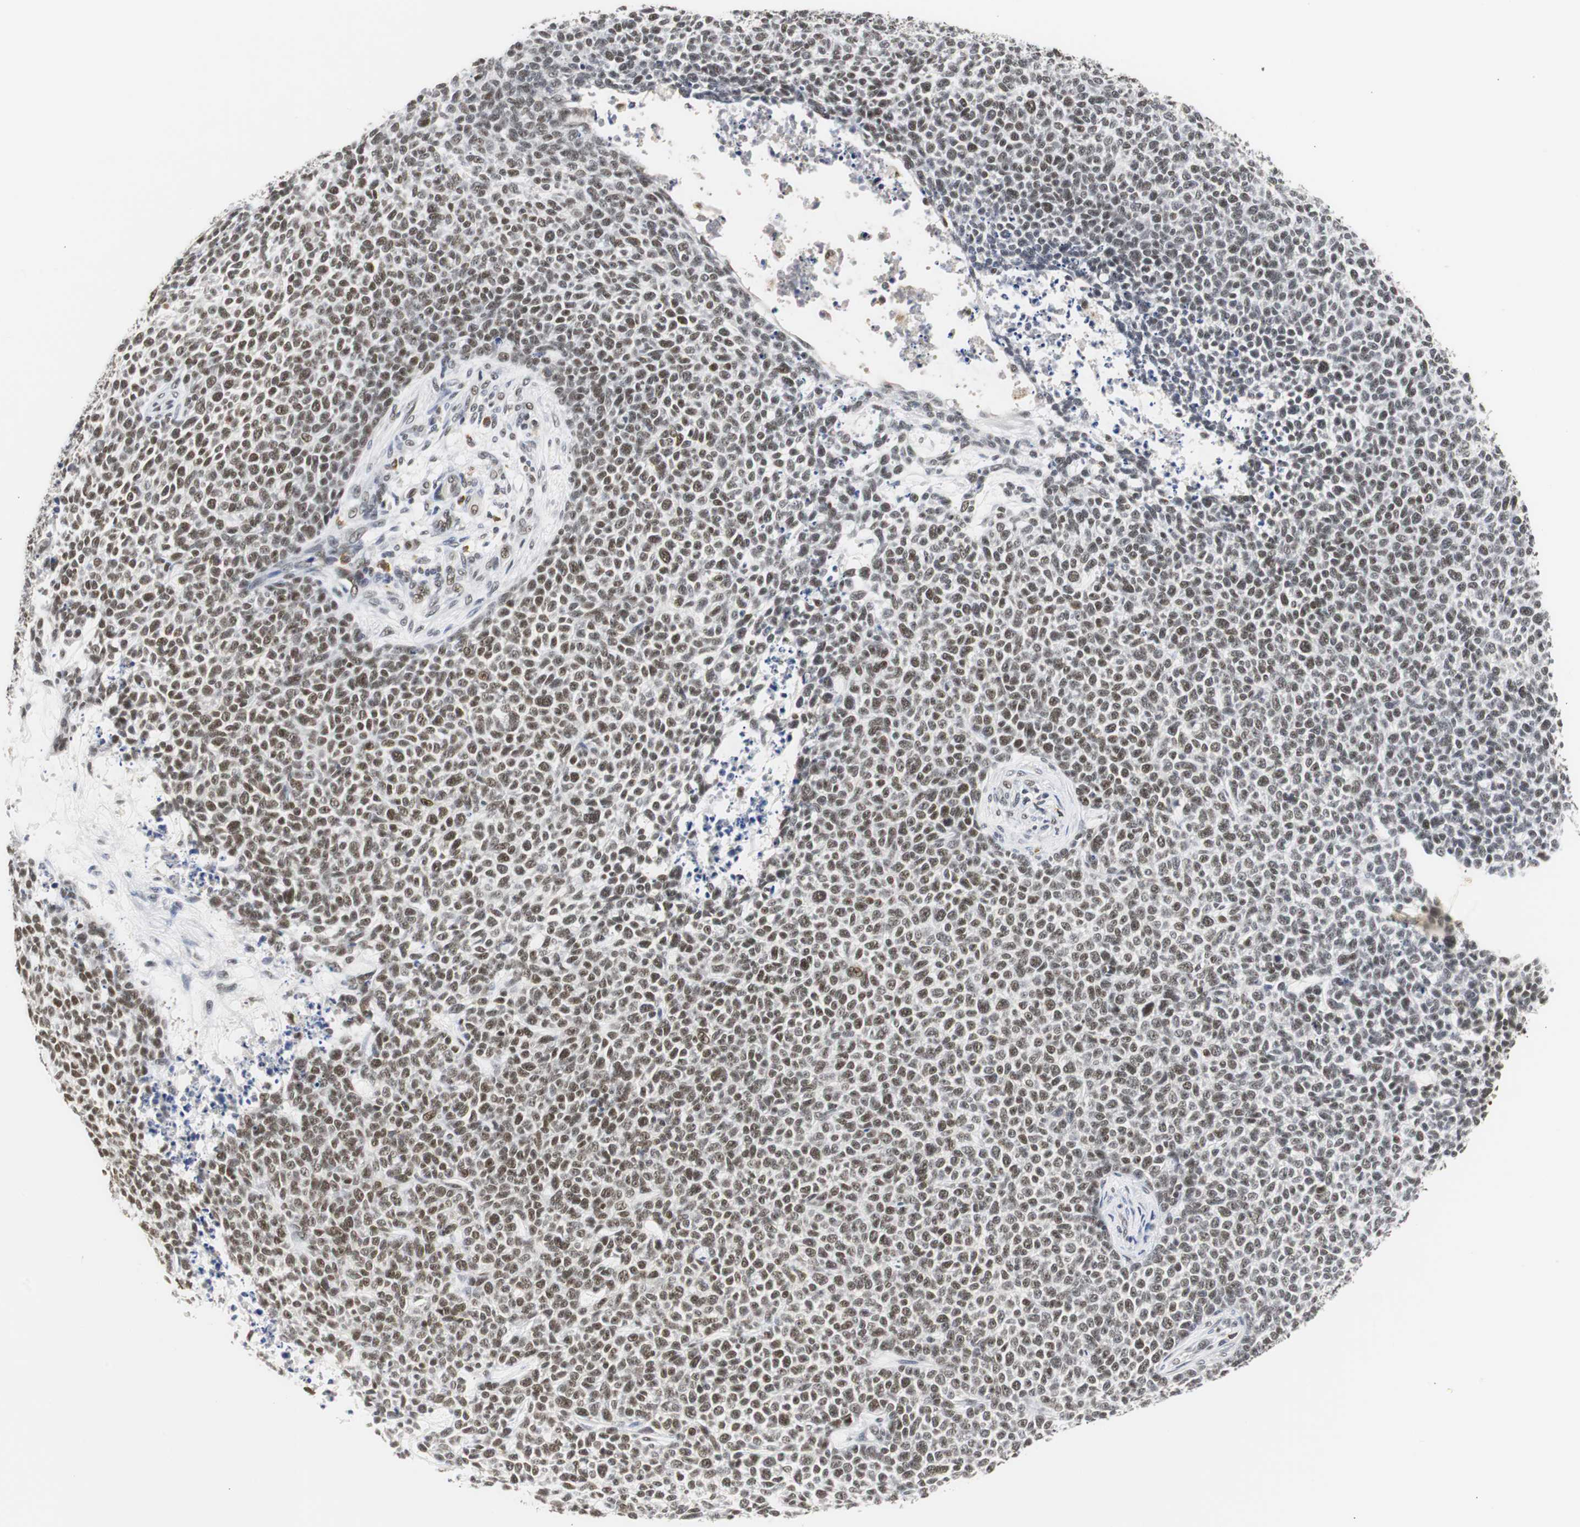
{"staining": {"intensity": "moderate", "quantity": ">75%", "location": "nuclear"}, "tissue": "skin cancer", "cell_type": "Tumor cells", "image_type": "cancer", "snomed": [{"axis": "morphology", "description": "Basal cell carcinoma"}, {"axis": "topography", "description": "Skin"}], "caption": "DAB (3,3'-diaminobenzidine) immunohistochemical staining of skin basal cell carcinoma displays moderate nuclear protein staining in about >75% of tumor cells.", "gene": "ZFC3H1", "patient": {"sex": "female", "age": 84}}